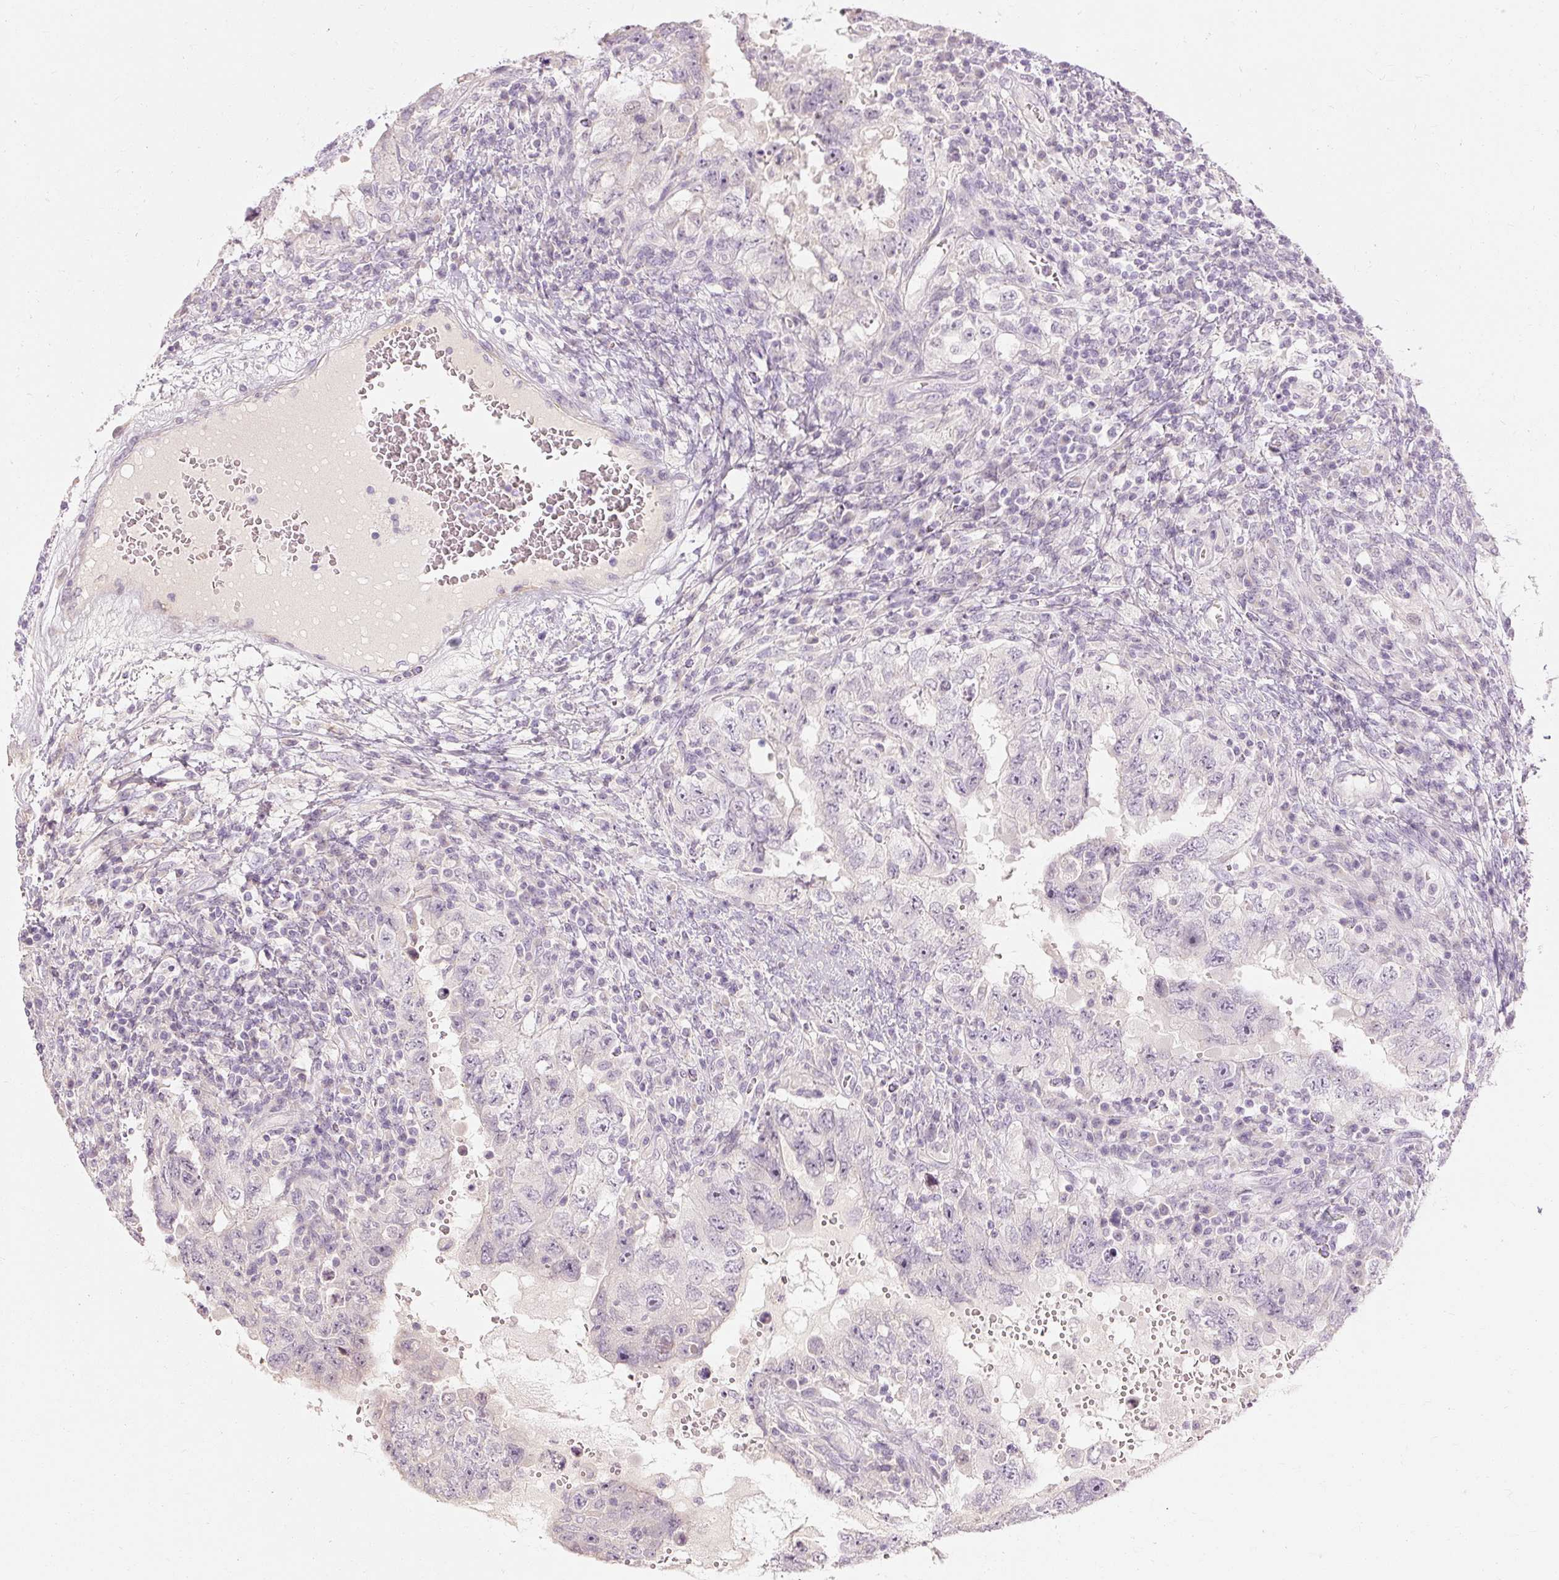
{"staining": {"intensity": "negative", "quantity": "none", "location": "none"}, "tissue": "testis cancer", "cell_type": "Tumor cells", "image_type": "cancer", "snomed": [{"axis": "morphology", "description": "Carcinoma, Embryonal, NOS"}, {"axis": "topography", "description": "Testis"}], "caption": "Tumor cells show no significant staining in testis embryonal carcinoma. (DAB IHC, high magnification).", "gene": "CAPN3", "patient": {"sex": "male", "age": 26}}